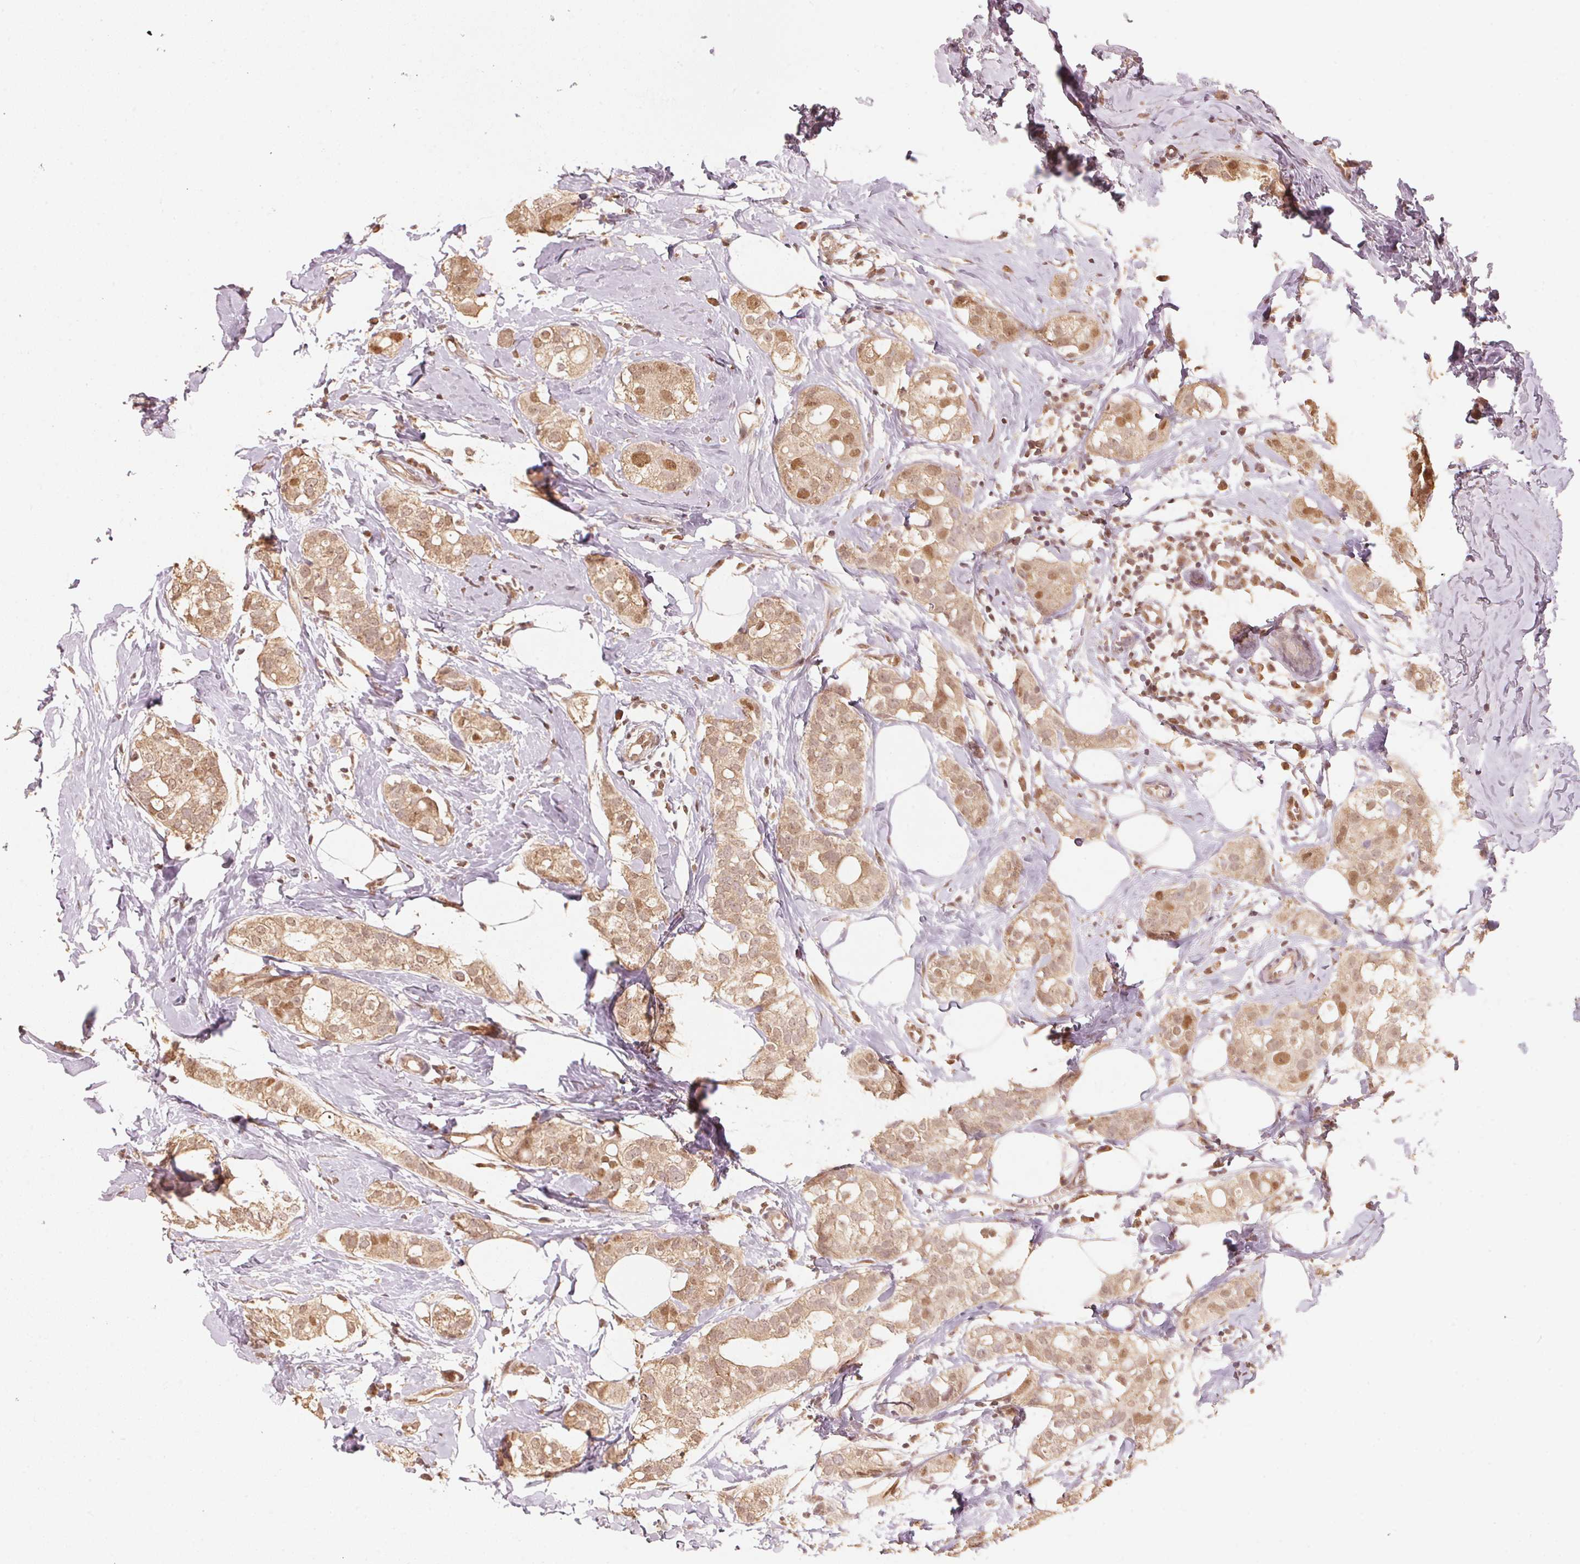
{"staining": {"intensity": "moderate", "quantity": ">75%", "location": "cytoplasmic/membranous,nuclear"}, "tissue": "breast cancer", "cell_type": "Tumor cells", "image_type": "cancer", "snomed": [{"axis": "morphology", "description": "Duct carcinoma"}, {"axis": "topography", "description": "Breast"}], "caption": "This is an image of immunohistochemistry staining of breast cancer, which shows moderate staining in the cytoplasmic/membranous and nuclear of tumor cells.", "gene": "C2orf73", "patient": {"sex": "female", "age": 40}}